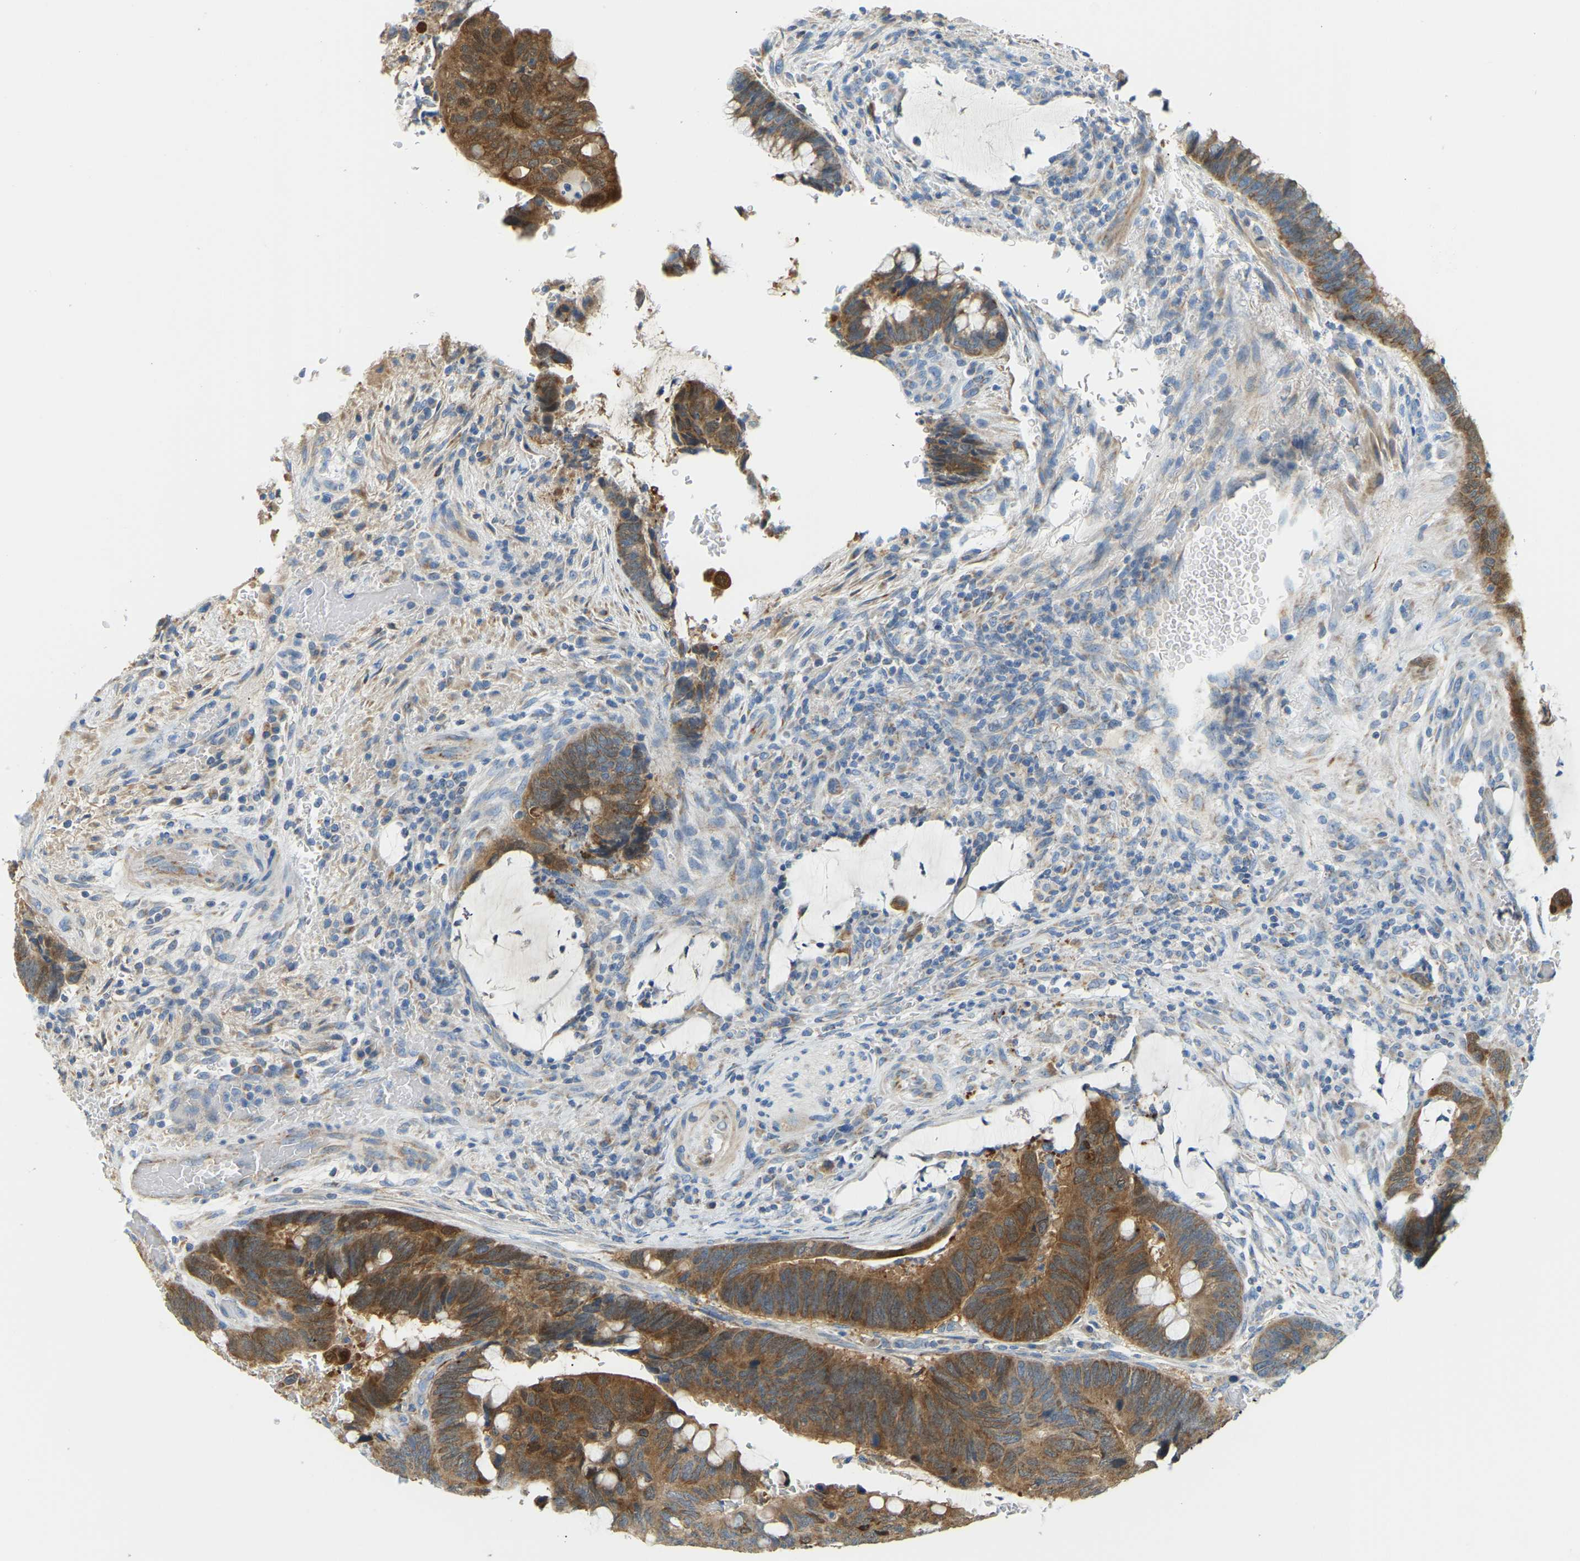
{"staining": {"intensity": "moderate", "quantity": ">75%", "location": "cytoplasmic/membranous"}, "tissue": "colorectal cancer", "cell_type": "Tumor cells", "image_type": "cancer", "snomed": [{"axis": "morphology", "description": "Normal tissue, NOS"}, {"axis": "morphology", "description": "Adenocarcinoma, NOS"}, {"axis": "topography", "description": "Rectum"}, {"axis": "topography", "description": "Peripheral nerve tissue"}], "caption": "This is a histology image of IHC staining of colorectal cancer (adenocarcinoma), which shows moderate positivity in the cytoplasmic/membranous of tumor cells.", "gene": "GDA", "patient": {"sex": "male", "age": 92}}